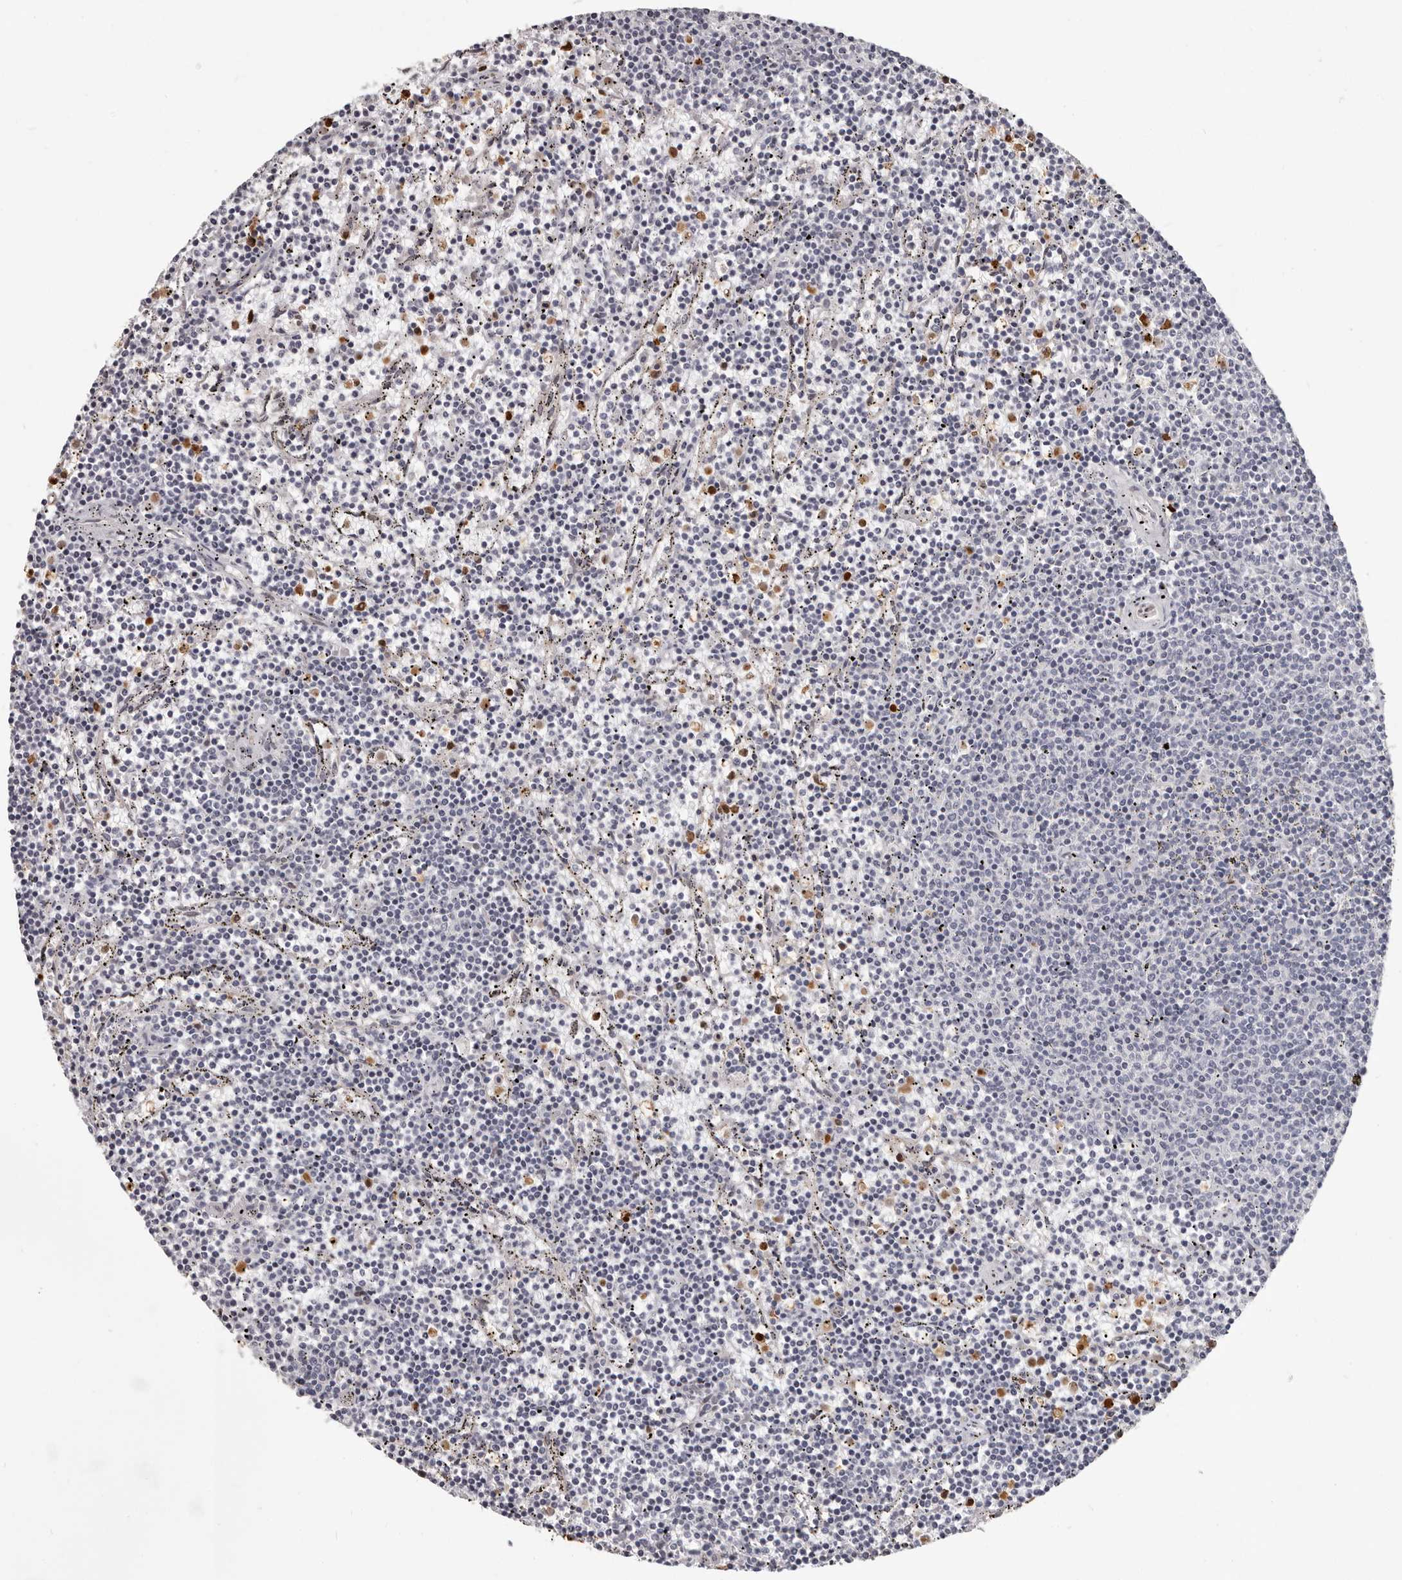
{"staining": {"intensity": "negative", "quantity": "none", "location": "none"}, "tissue": "lymphoma", "cell_type": "Tumor cells", "image_type": "cancer", "snomed": [{"axis": "morphology", "description": "Malignant lymphoma, non-Hodgkin's type, Low grade"}, {"axis": "topography", "description": "Spleen"}], "caption": "Immunohistochemistry image of neoplastic tissue: malignant lymphoma, non-Hodgkin's type (low-grade) stained with DAB shows no significant protein staining in tumor cells.", "gene": "GPR157", "patient": {"sex": "female", "age": 50}}